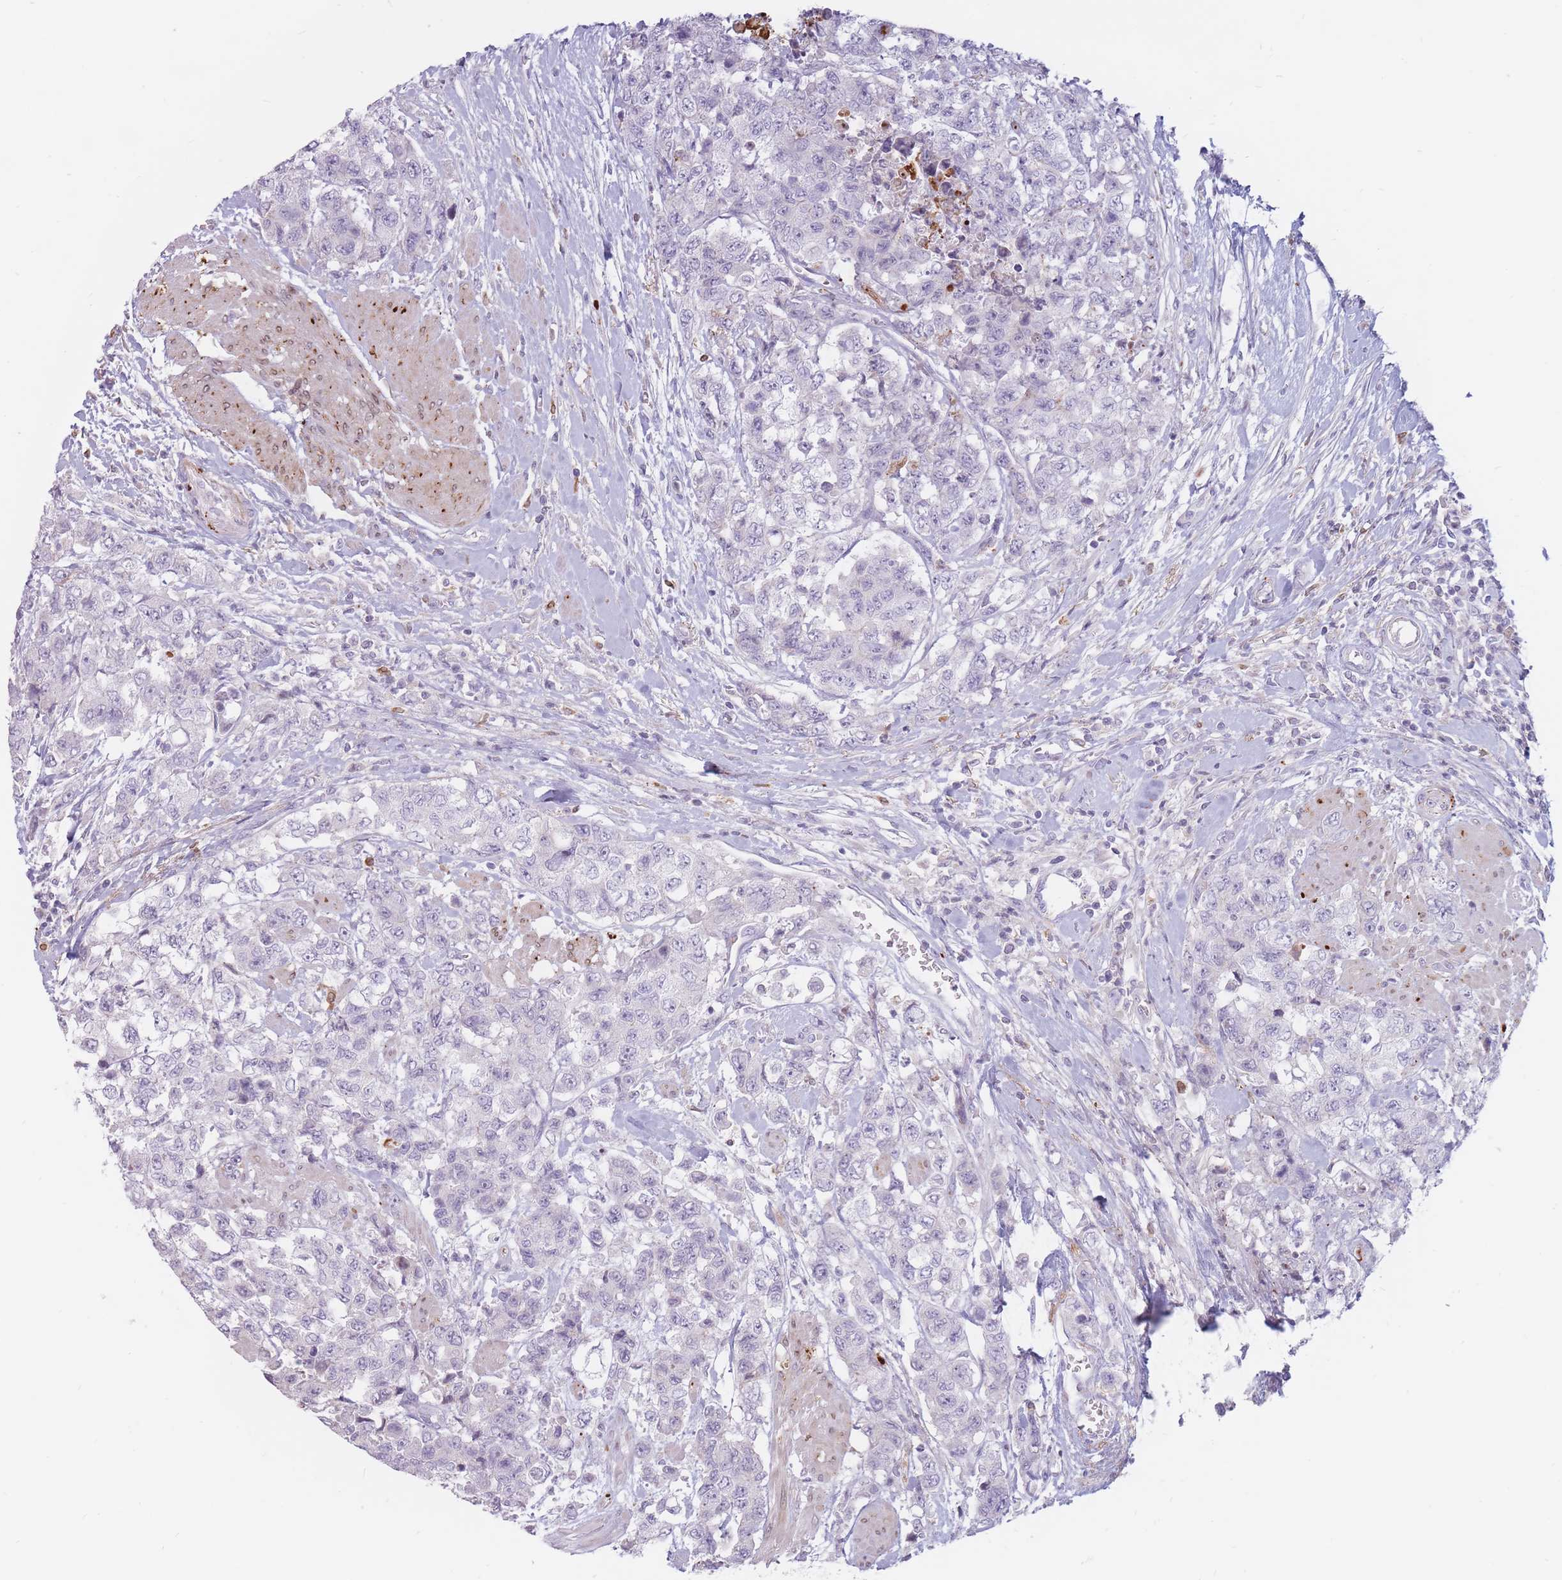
{"staining": {"intensity": "negative", "quantity": "none", "location": "none"}, "tissue": "urothelial cancer", "cell_type": "Tumor cells", "image_type": "cancer", "snomed": [{"axis": "morphology", "description": "Urothelial carcinoma, High grade"}, {"axis": "topography", "description": "Urinary bladder"}], "caption": "High-grade urothelial carcinoma was stained to show a protein in brown. There is no significant positivity in tumor cells.", "gene": "PTGDR", "patient": {"sex": "female", "age": 78}}